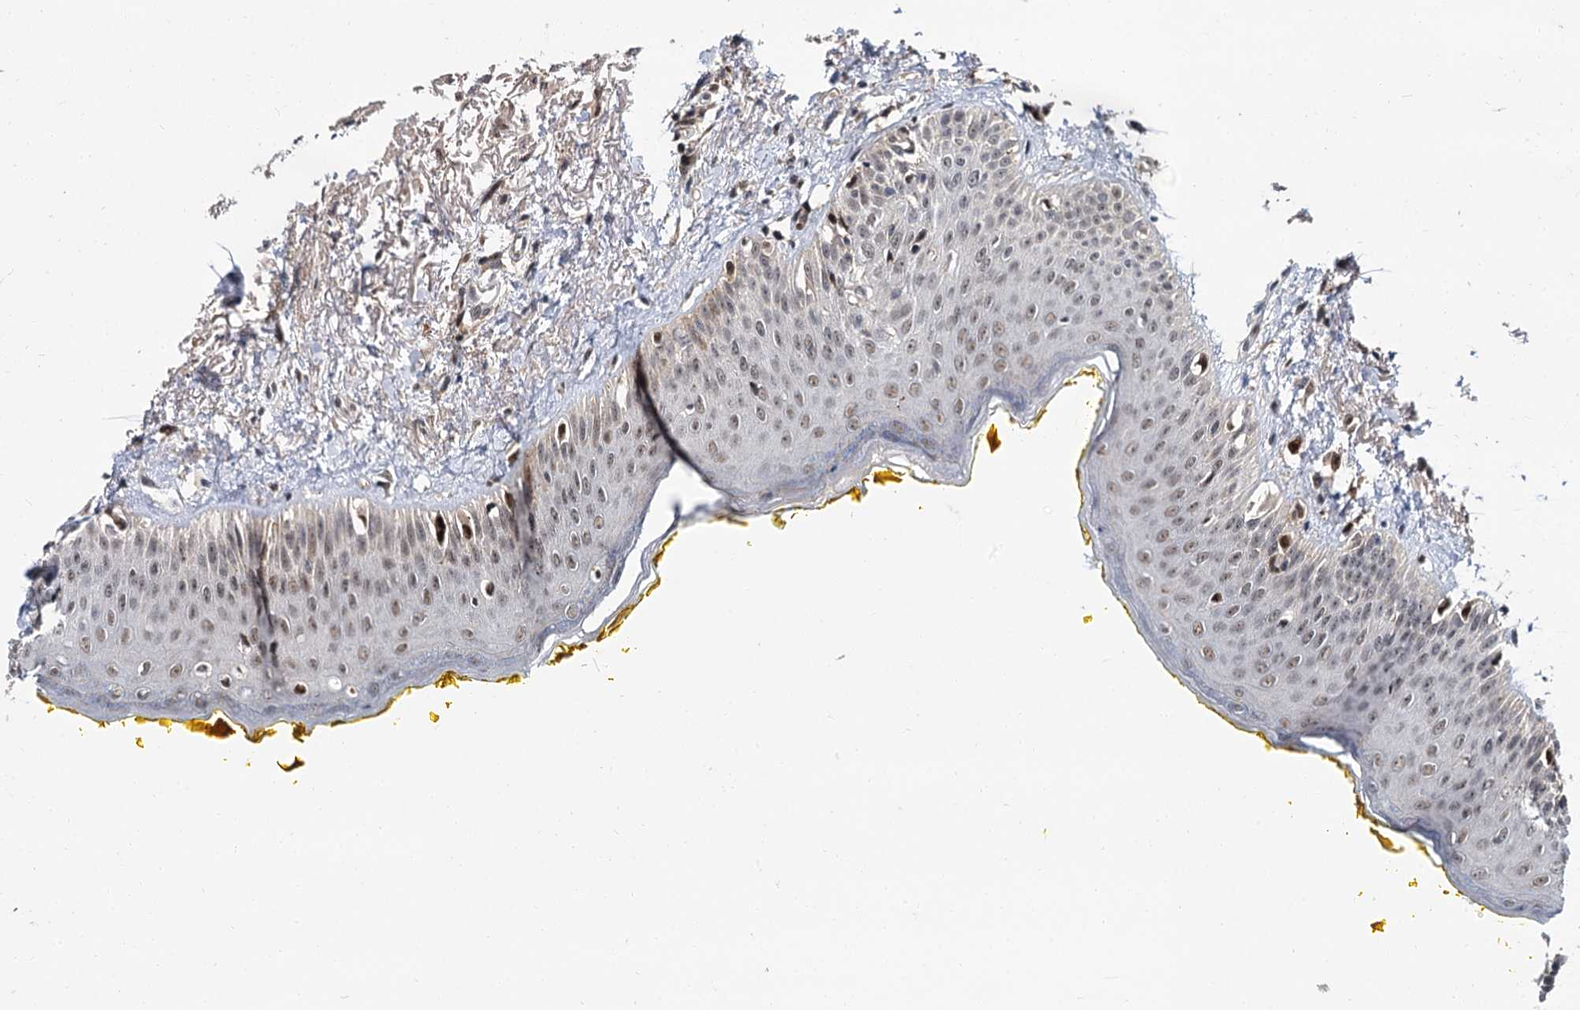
{"staining": {"intensity": "moderate", "quantity": "25%-75%", "location": "nuclear"}, "tissue": "oral mucosa", "cell_type": "Squamous epithelial cells", "image_type": "normal", "snomed": [{"axis": "morphology", "description": "Normal tissue, NOS"}, {"axis": "topography", "description": "Oral tissue"}], "caption": "Protein positivity by immunohistochemistry (IHC) demonstrates moderate nuclear expression in approximately 25%-75% of squamous epithelial cells in normal oral mucosa.", "gene": "MBD6", "patient": {"sex": "female", "age": 70}}